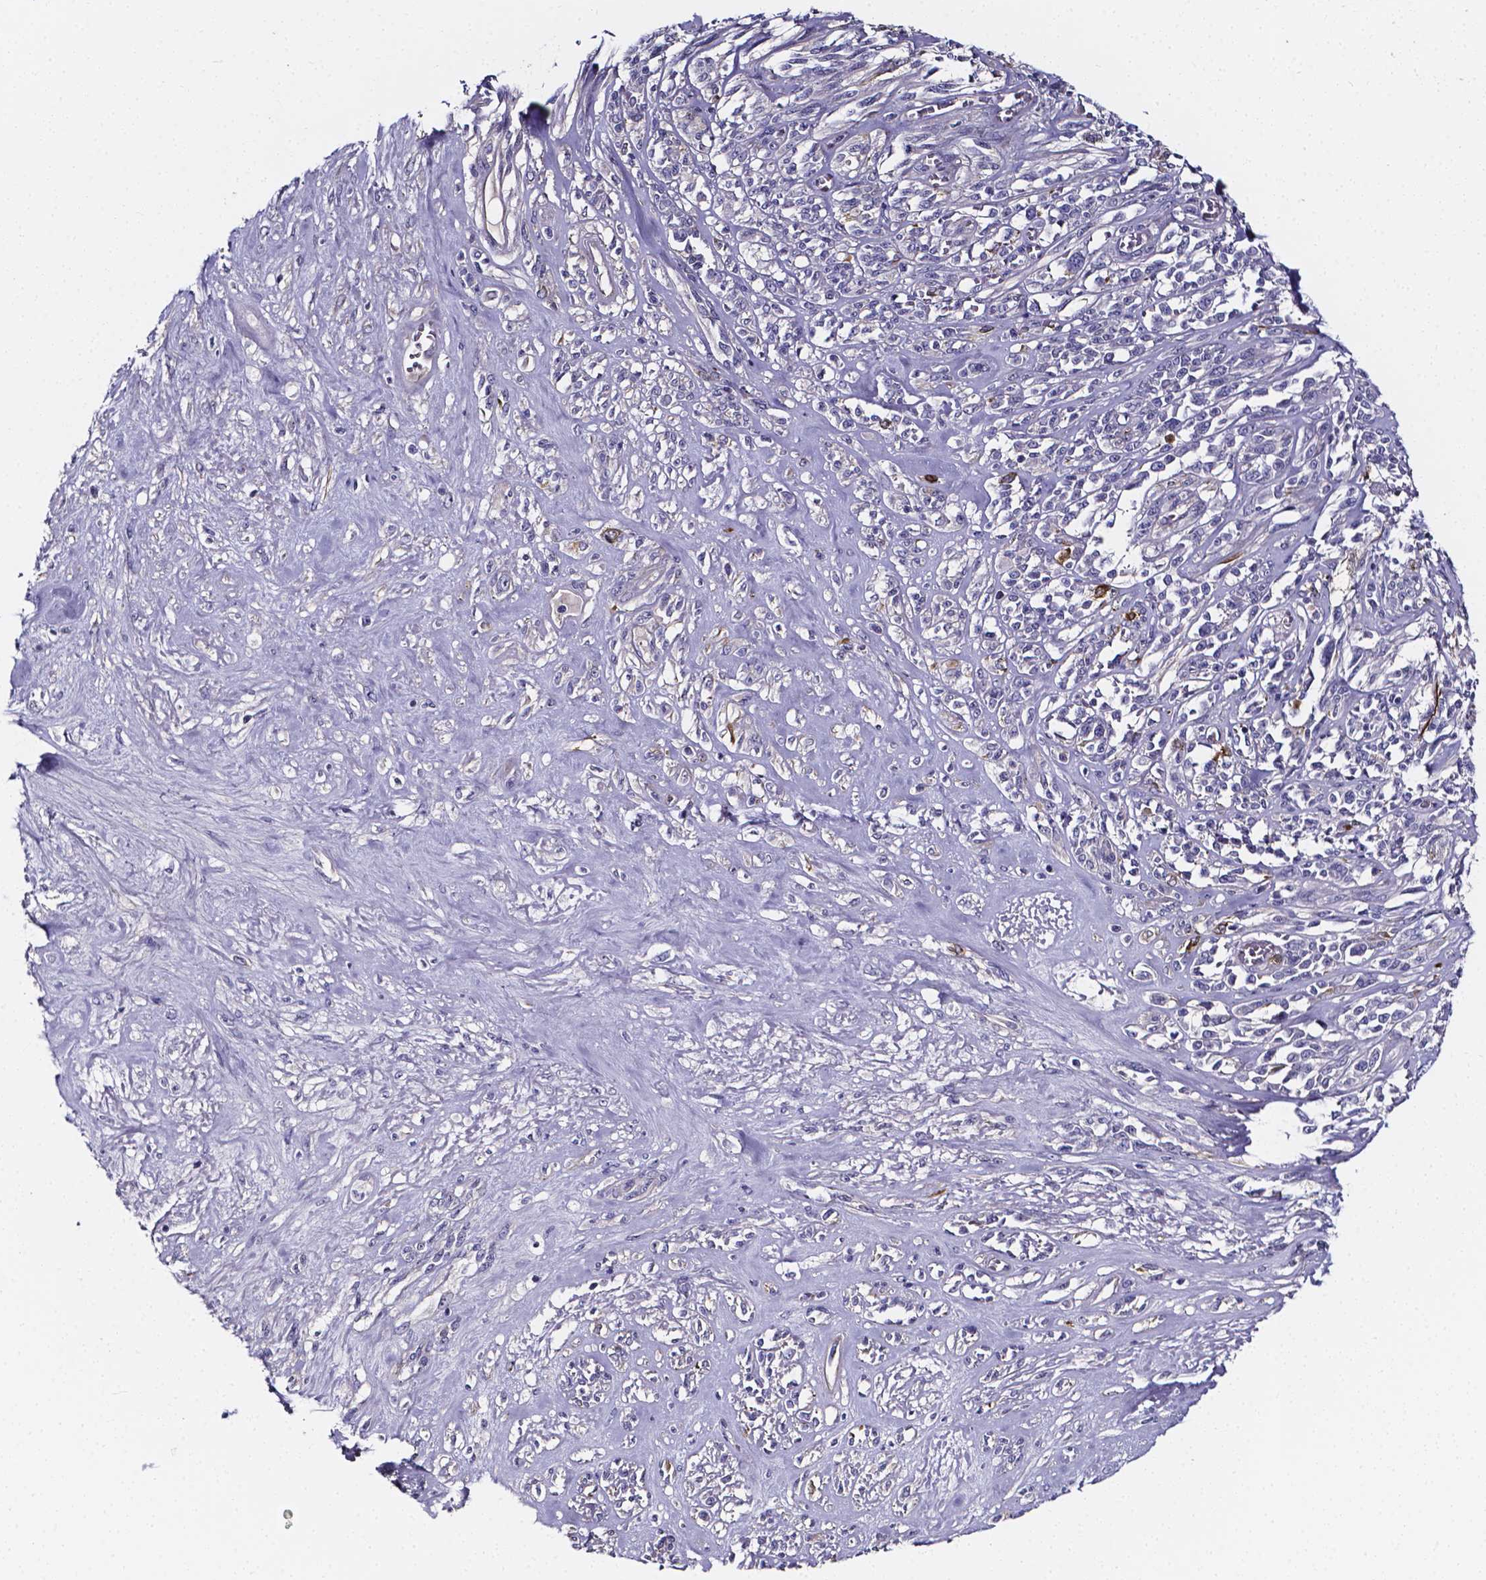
{"staining": {"intensity": "negative", "quantity": "none", "location": "none"}, "tissue": "melanoma", "cell_type": "Tumor cells", "image_type": "cancer", "snomed": [{"axis": "morphology", "description": "Malignant melanoma, NOS"}, {"axis": "topography", "description": "Skin"}], "caption": "This image is of melanoma stained with immunohistochemistry to label a protein in brown with the nuclei are counter-stained blue. There is no positivity in tumor cells. Brightfield microscopy of immunohistochemistry stained with DAB (3,3'-diaminobenzidine) (brown) and hematoxylin (blue), captured at high magnification.", "gene": "CACNG8", "patient": {"sex": "female", "age": 91}}